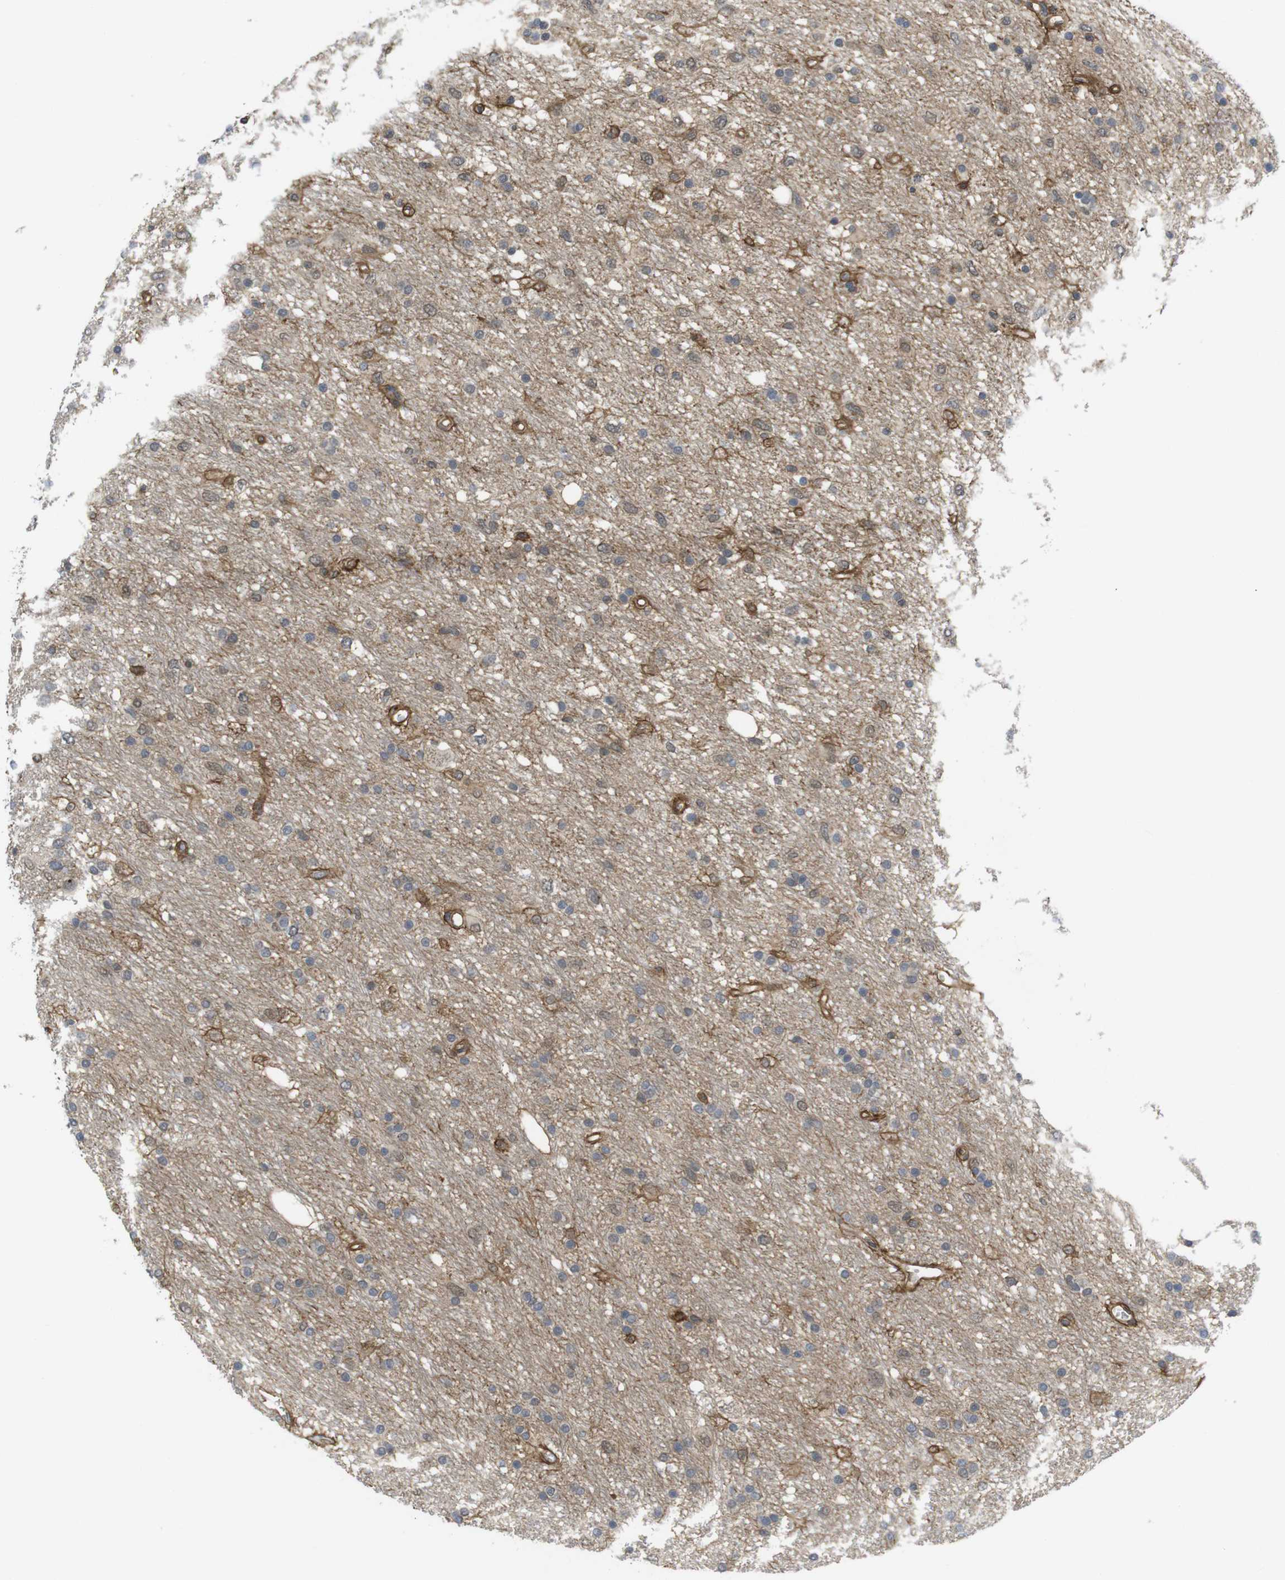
{"staining": {"intensity": "moderate", "quantity": "<25%", "location": "cytoplasmic/membranous"}, "tissue": "glioma", "cell_type": "Tumor cells", "image_type": "cancer", "snomed": [{"axis": "morphology", "description": "Glioma, malignant, Low grade"}, {"axis": "topography", "description": "Brain"}], "caption": "The photomicrograph exhibits staining of malignant glioma (low-grade), revealing moderate cytoplasmic/membranous protein positivity (brown color) within tumor cells. (Brightfield microscopy of DAB IHC at high magnification).", "gene": "ZDHHC5", "patient": {"sex": "male", "age": 77}}